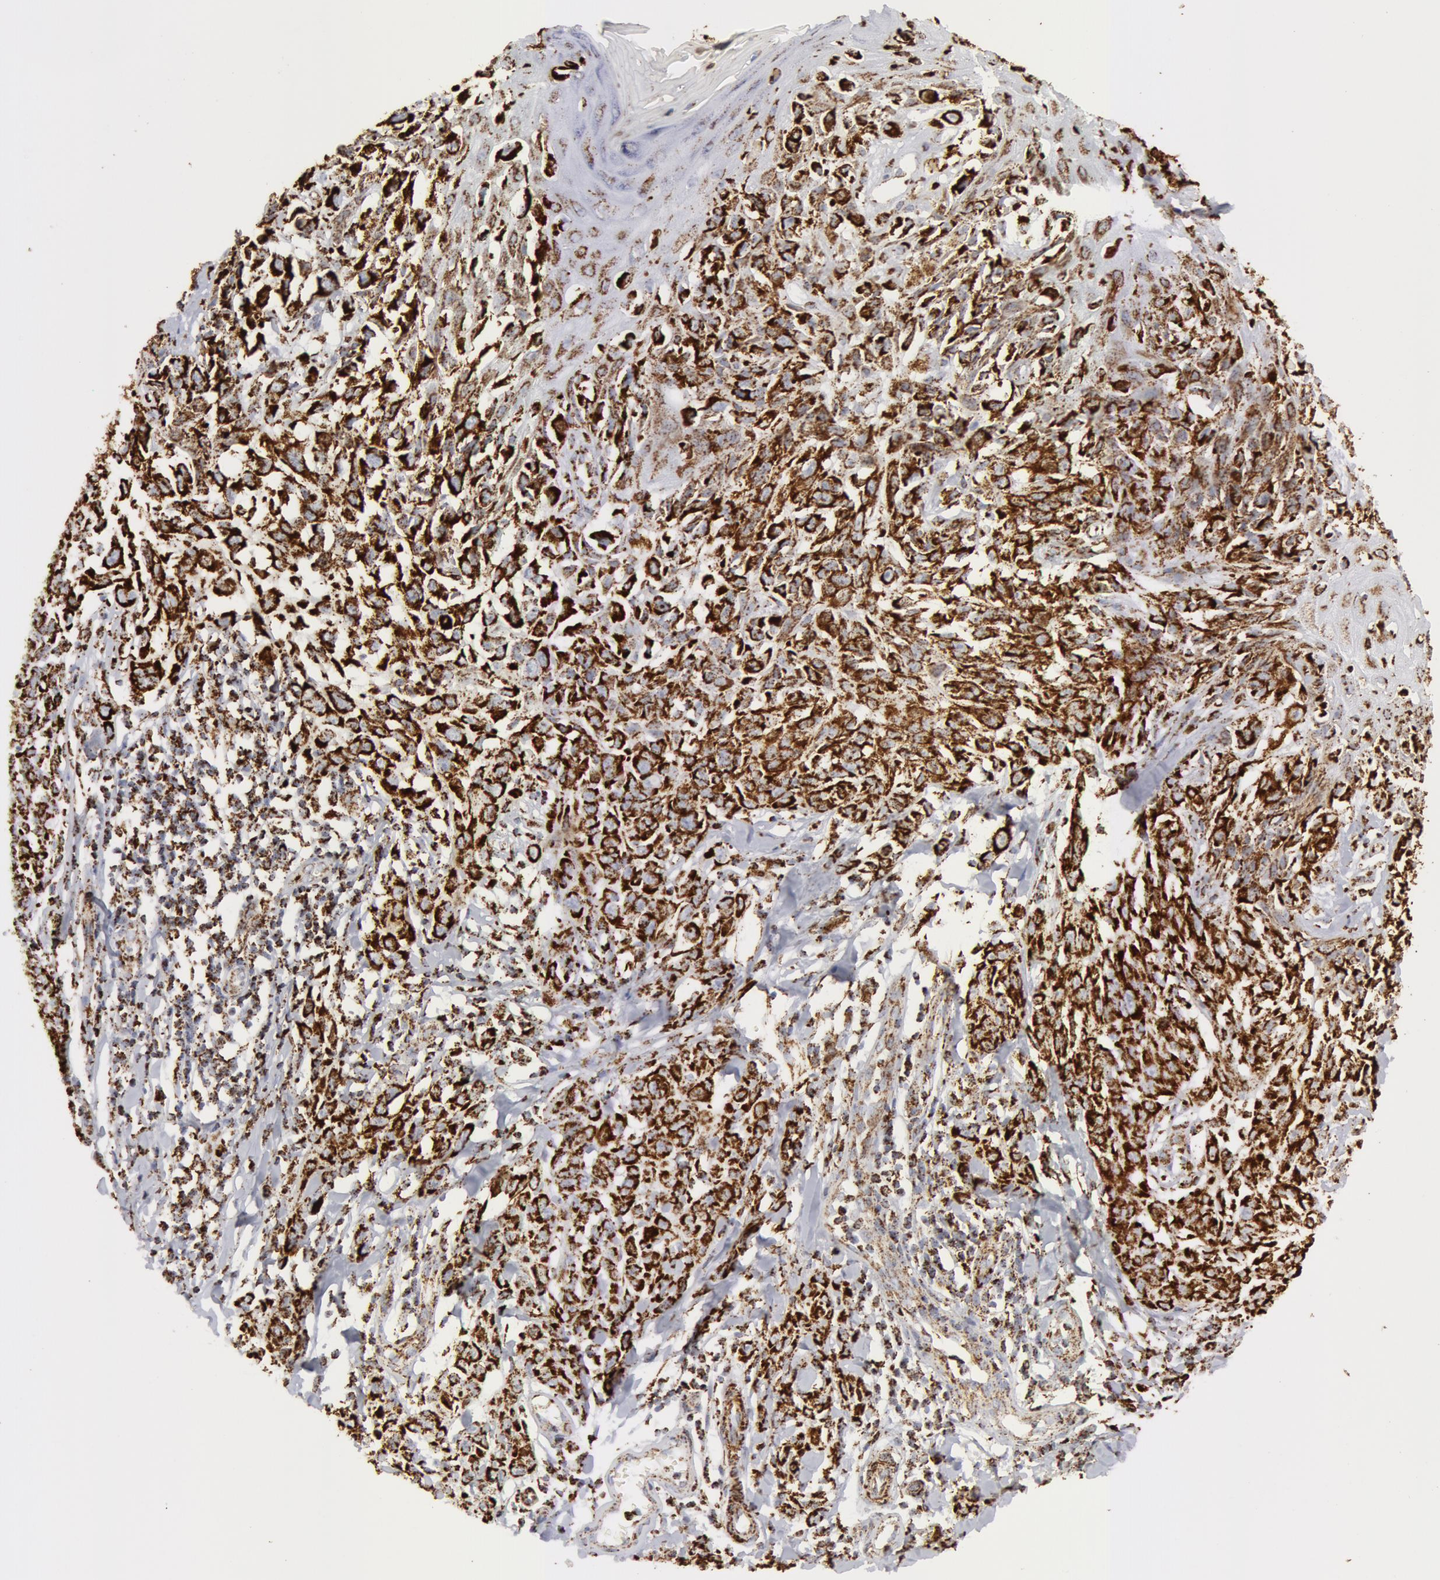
{"staining": {"intensity": "strong", "quantity": ">75%", "location": "cytoplasmic/membranous"}, "tissue": "melanoma", "cell_type": "Tumor cells", "image_type": "cancer", "snomed": [{"axis": "morphology", "description": "Malignant melanoma, NOS"}, {"axis": "topography", "description": "Skin"}], "caption": "High-power microscopy captured an immunohistochemistry image of melanoma, revealing strong cytoplasmic/membranous staining in about >75% of tumor cells.", "gene": "ATP5F1B", "patient": {"sex": "female", "age": 77}}